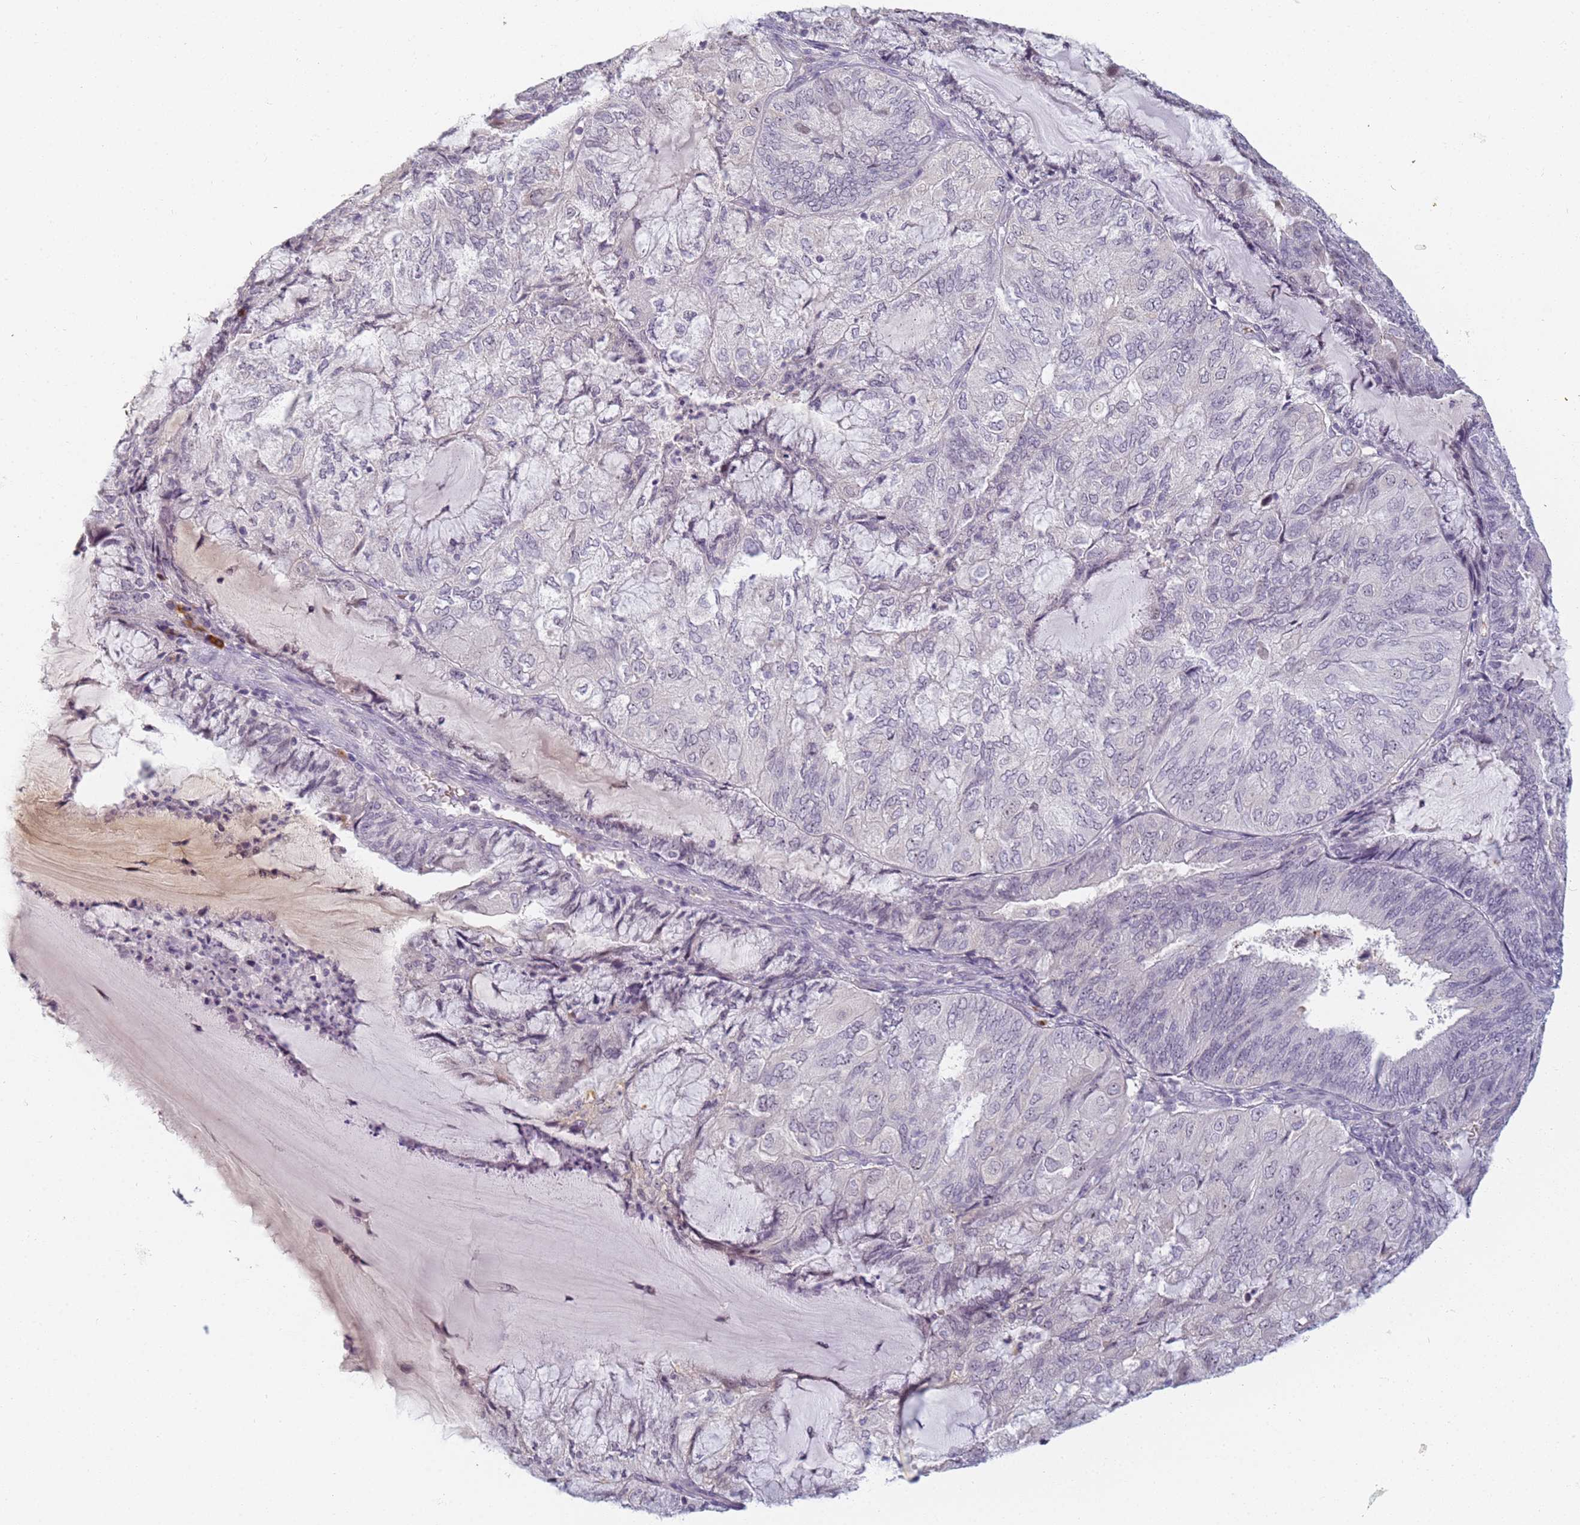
{"staining": {"intensity": "negative", "quantity": "none", "location": "none"}, "tissue": "endometrial cancer", "cell_type": "Tumor cells", "image_type": "cancer", "snomed": [{"axis": "morphology", "description": "Adenocarcinoma, NOS"}, {"axis": "topography", "description": "Endometrium"}], "caption": "Protein analysis of endometrial adenocarcinoma displays no significant staining in tumor cells.", "gene": "SLC38A9", "patient": {"sex": "female", "age": 81}}